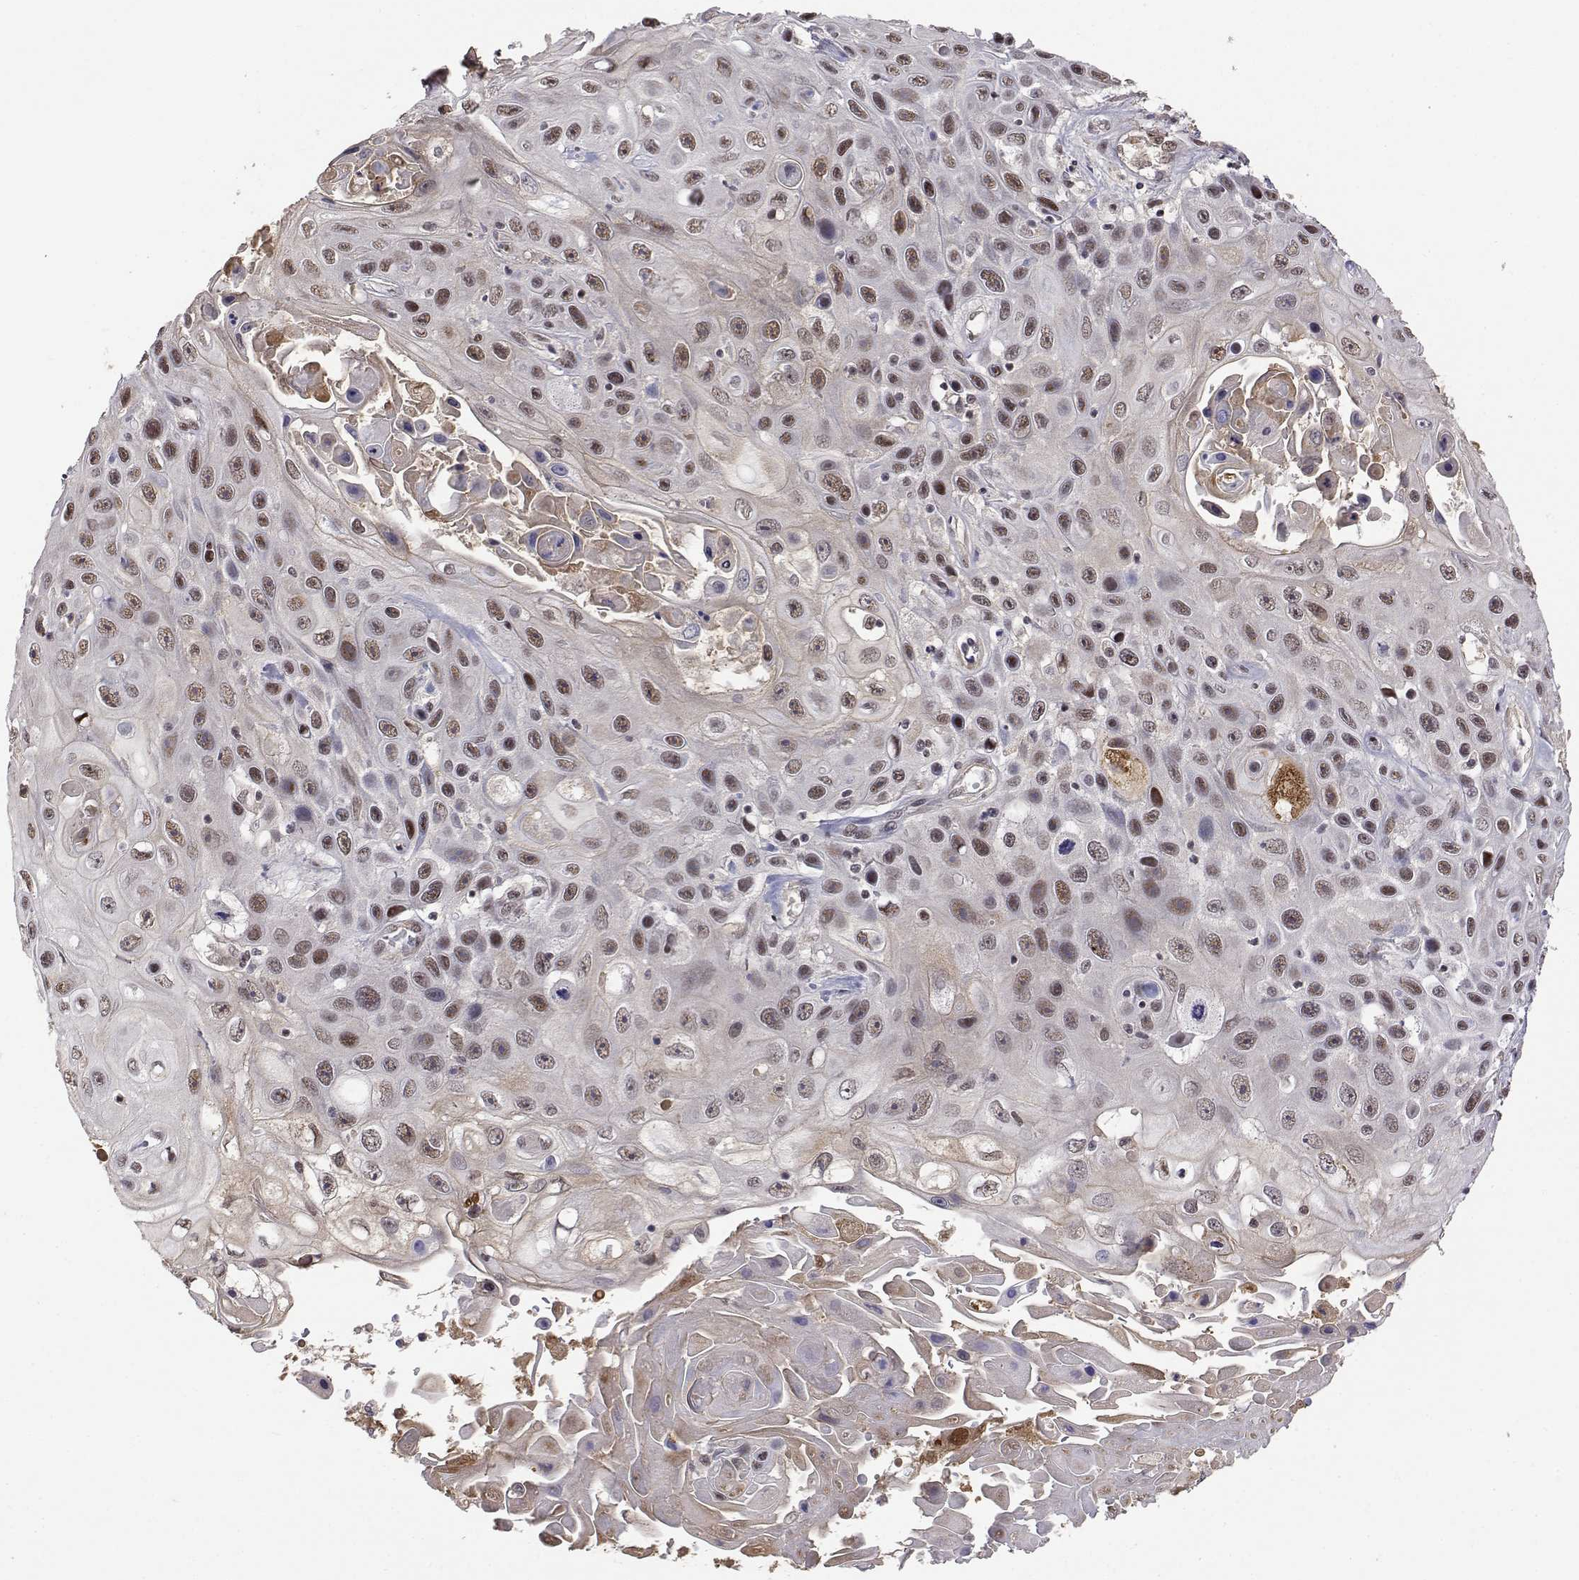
{"staining": {"intensity": "weak", "quantity": ">75%", "location": "nuclear"}, "tissue": "skin cancer", "cell_type": "Tumor cells", "image_type": "cancer", "snomed": [{"axis": "morphology", "description": "Squamous cell carcinoma, NOS"}, {"axis": "topography", "description": "Skin"}], "caption": "This is a photomicrograph of immunohistochemistry staining of skin cancer (squamous cell carcinoma), which shows weak staining in the nuclear of tumor cells.", "gene": "ITGA7", "patient": {"sex": "male", "age": 82}}